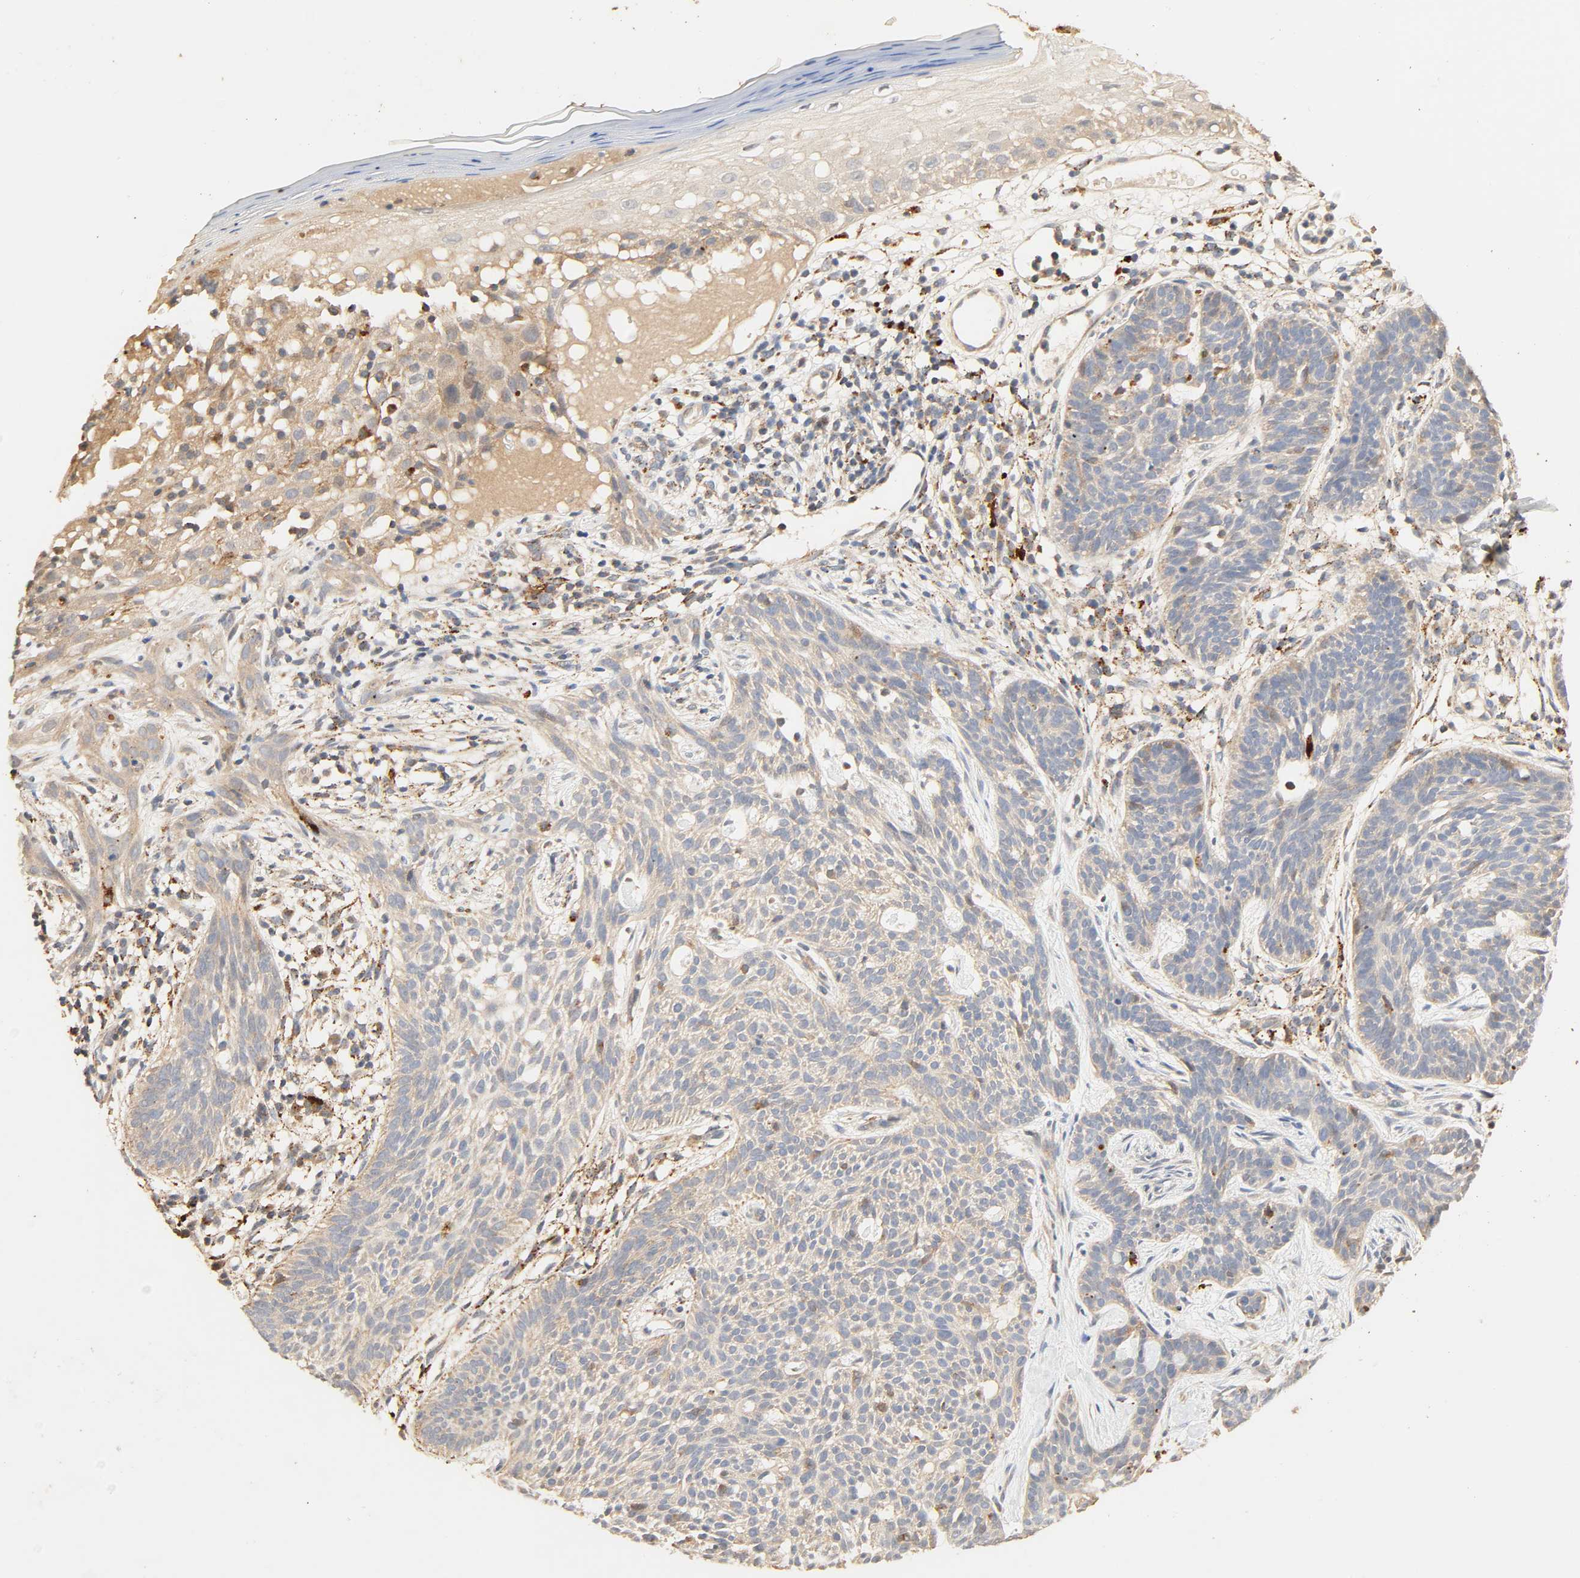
{"staining": {"intensity": "weak", "quantity": ">75%", "location": "cytoplasmic/membranous"}, "tissue": "skin cancer", "cell_type": "Tumor cells", "image_type": "cancer", "snomed": [{"axis": "morphology", "description": "Normal tissue, NOS"}, {"axis": "morphology", "description": "Basal cell carcinoma"}, {"axis": "topography", "description": "Skin"}], "caption": "A brown stain highlights weak cytoplasmic/membranous positivity of a protein in skin cancer (basal cell carcinoma) tumor cells. (IHC, brightfield microscopy, high magnification).", "gene": "MAPK6", "patient": {"sex": "female", "age": 69}}